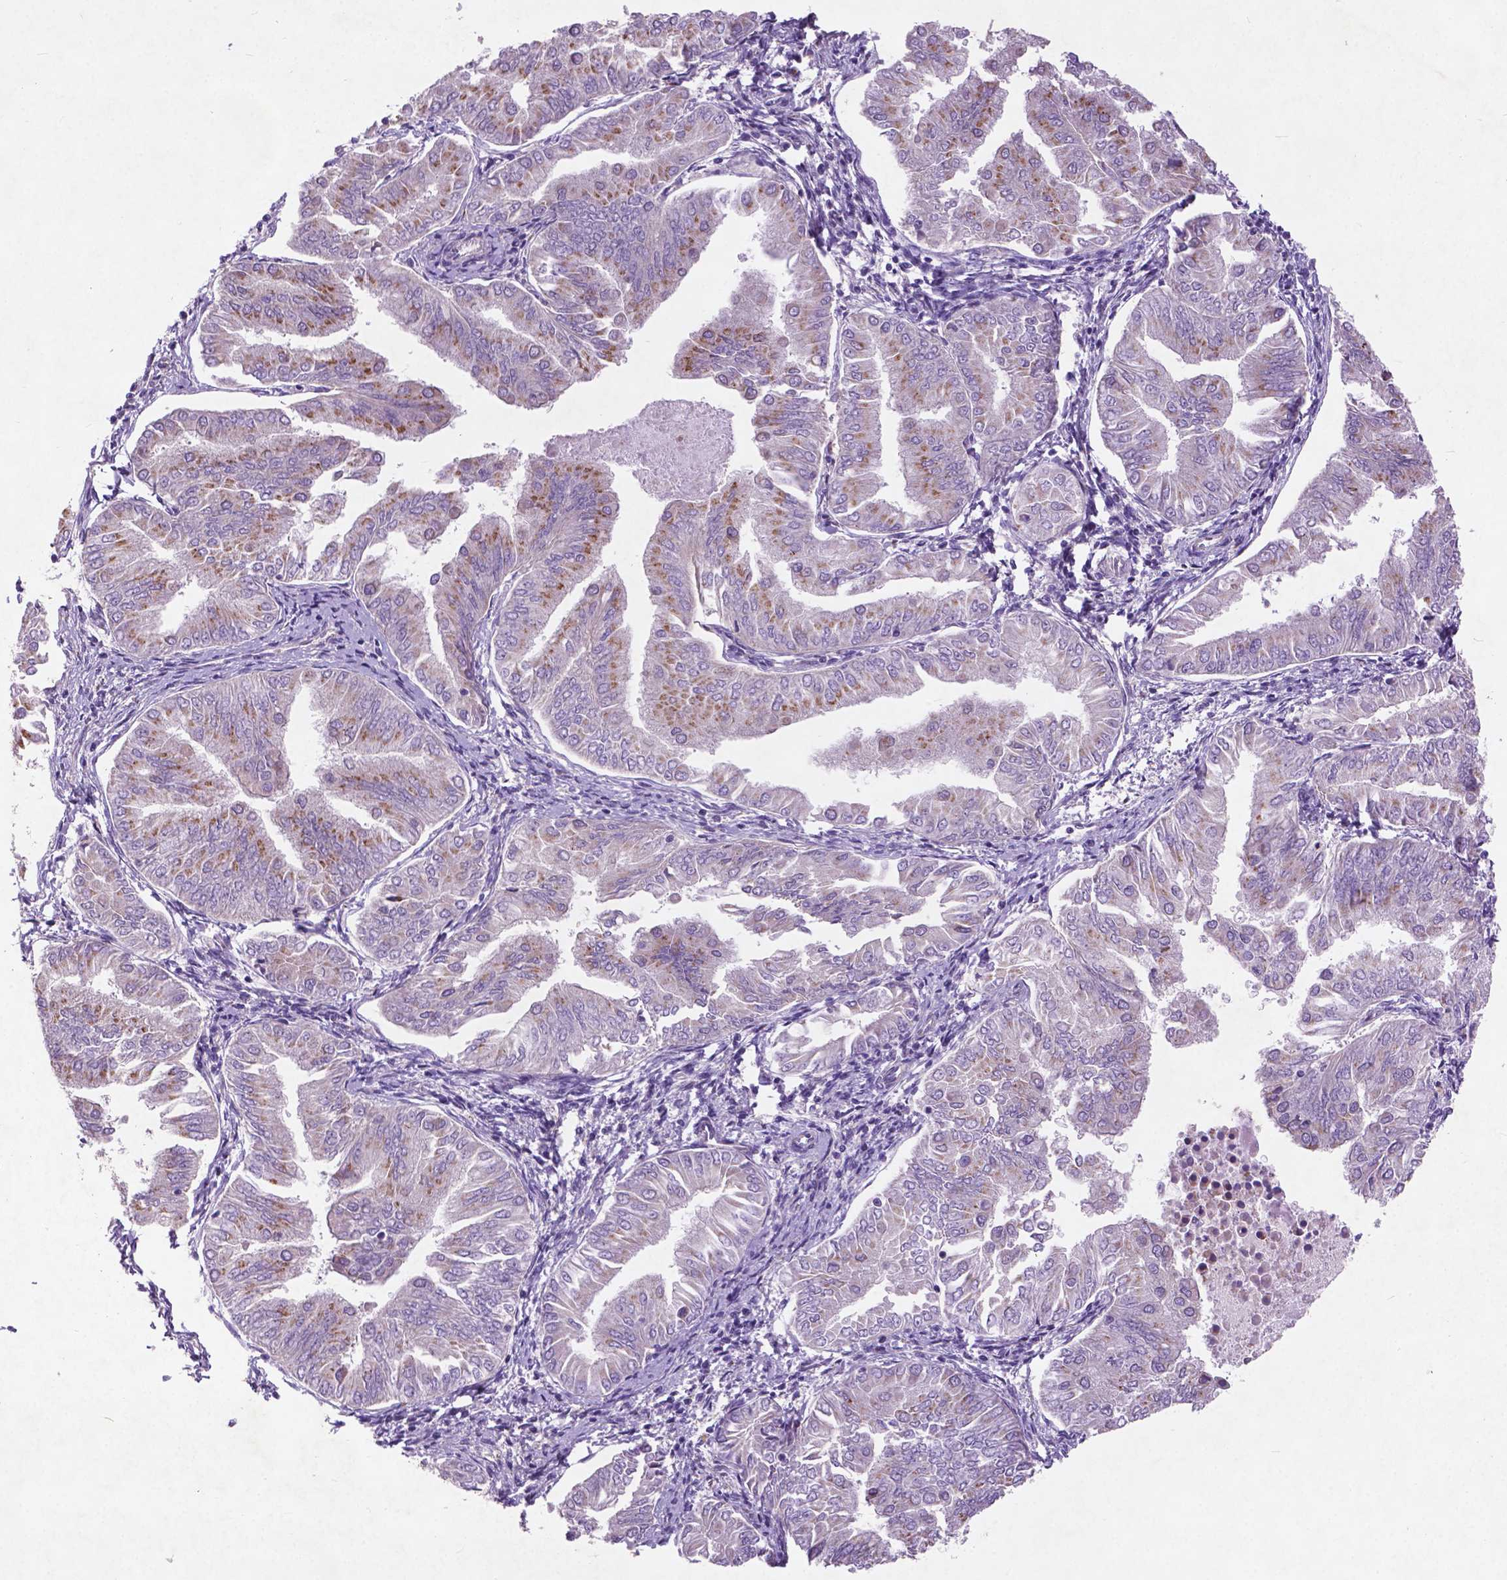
{"staining": {"intensity": "weak", "quantity": "25%-75%", "location": "cytoplasmic/membranous"}, "tissue": "endometrial cancer", "cell_type": "Tumor cells", "image_type": "cancer", "snomed": [{"axis": "morphology", "description": "Adenocarcinoma, NOS"}, {"axis": "topography", "description": "Endometrium"}], "caption": "Immunohistochemistry (IHC) (DAB) staining of endometrial adenocarcinoma displays weak cytoplasmic/membranous protein positivity in approximately 25%-75% of tumor cells.", "gene": "ATG4D", "patient": {"sex": "female", "age": 53}}